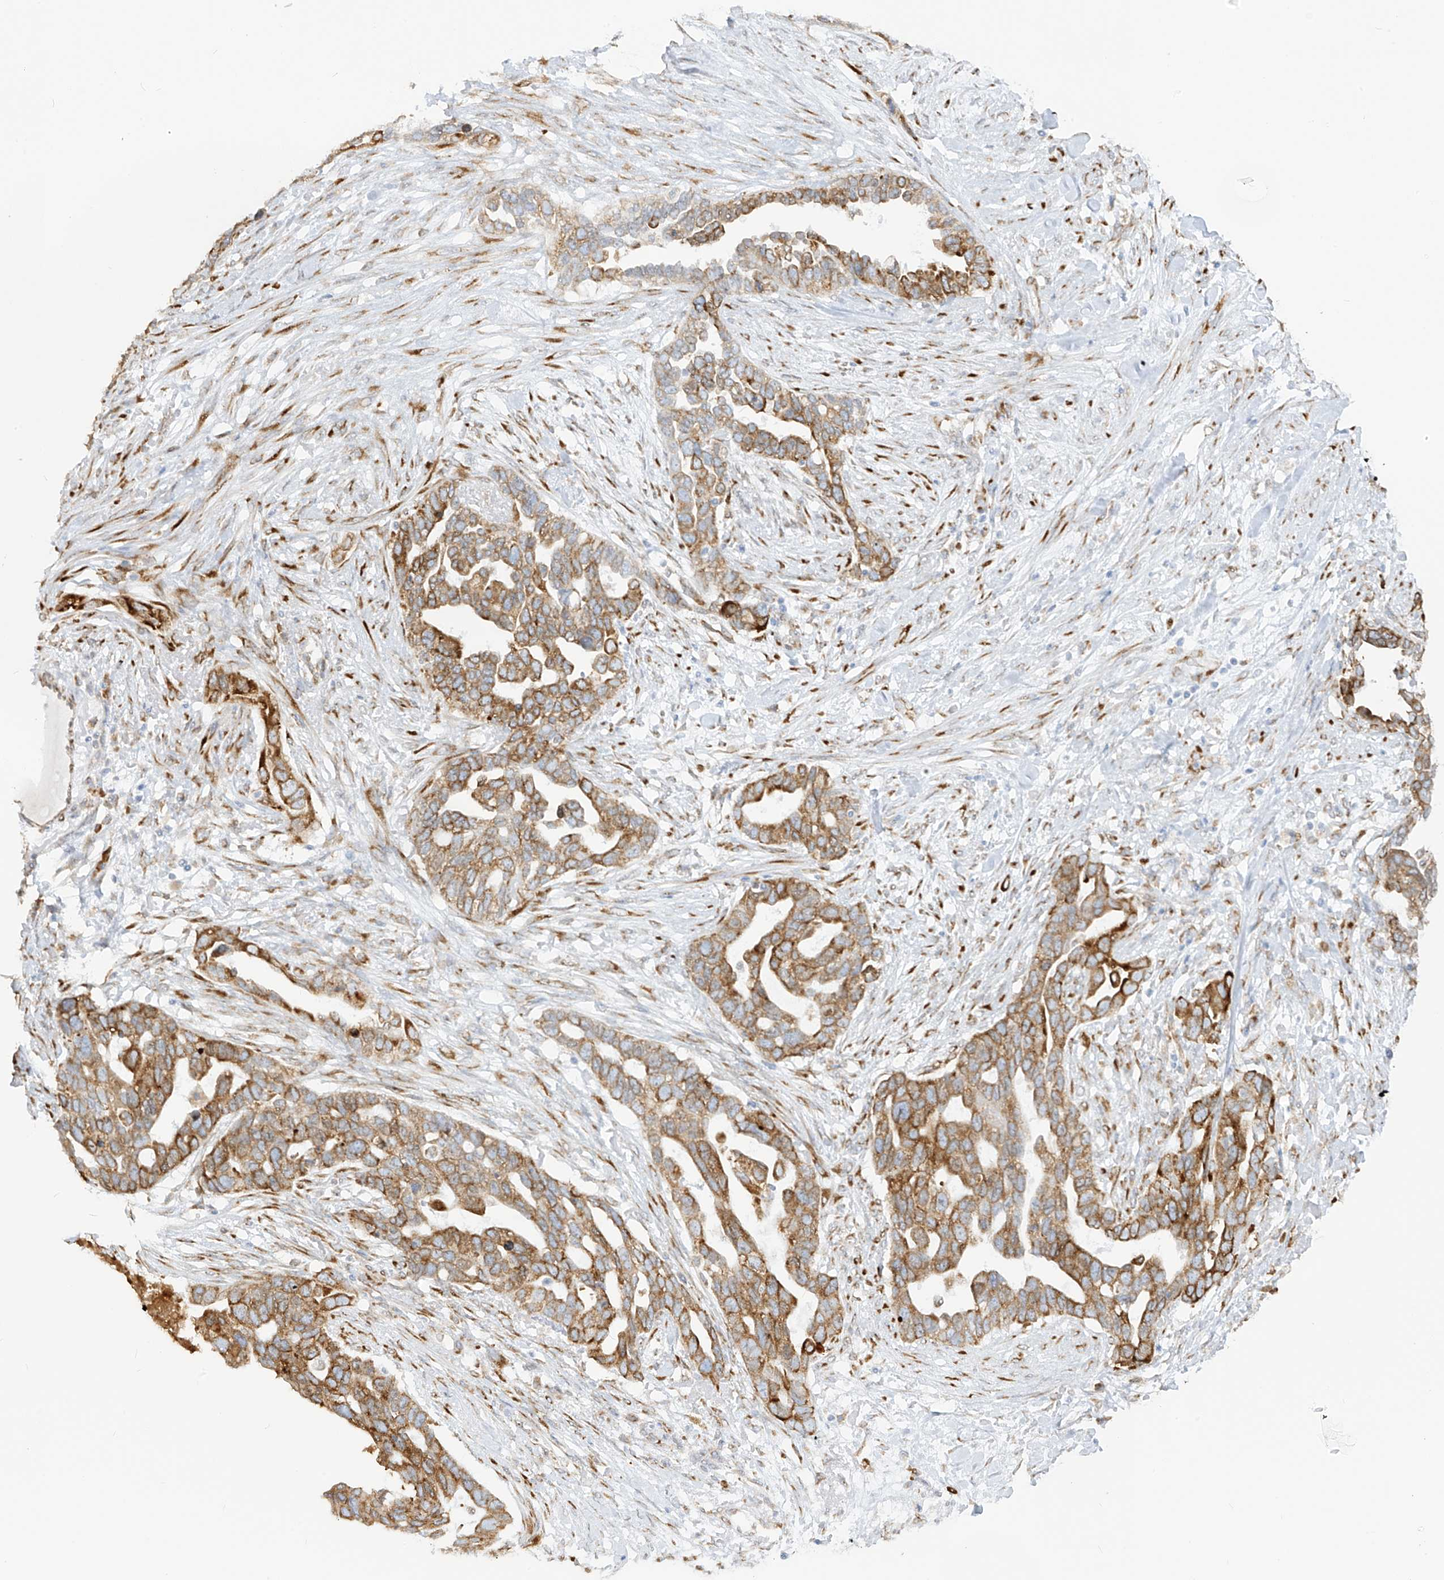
{"staining": {"intensity": "moderate", "quantity": ">75%", "location": "cytoplasmic/membranous"}, "tissue": "ovarian cancer", "cell_type": "Tumor cells", "image_type": "cancer", "snomed": [{"axis": "morphology", "description": "Cystadenocarcinoma, serous, NOS"}, {"axis": "topography", "description": "Ovary"}], "caption": "The histopathology image demonstrates immunohistochemical staining of ovarian cancer (serous cystadenocarcinoma). There is moderate cytoplasmic/membranous staining is seen in about >75% of tumor cells.", "gene": "LRRC59", "patient": {"sex": "female", "age": 54}}